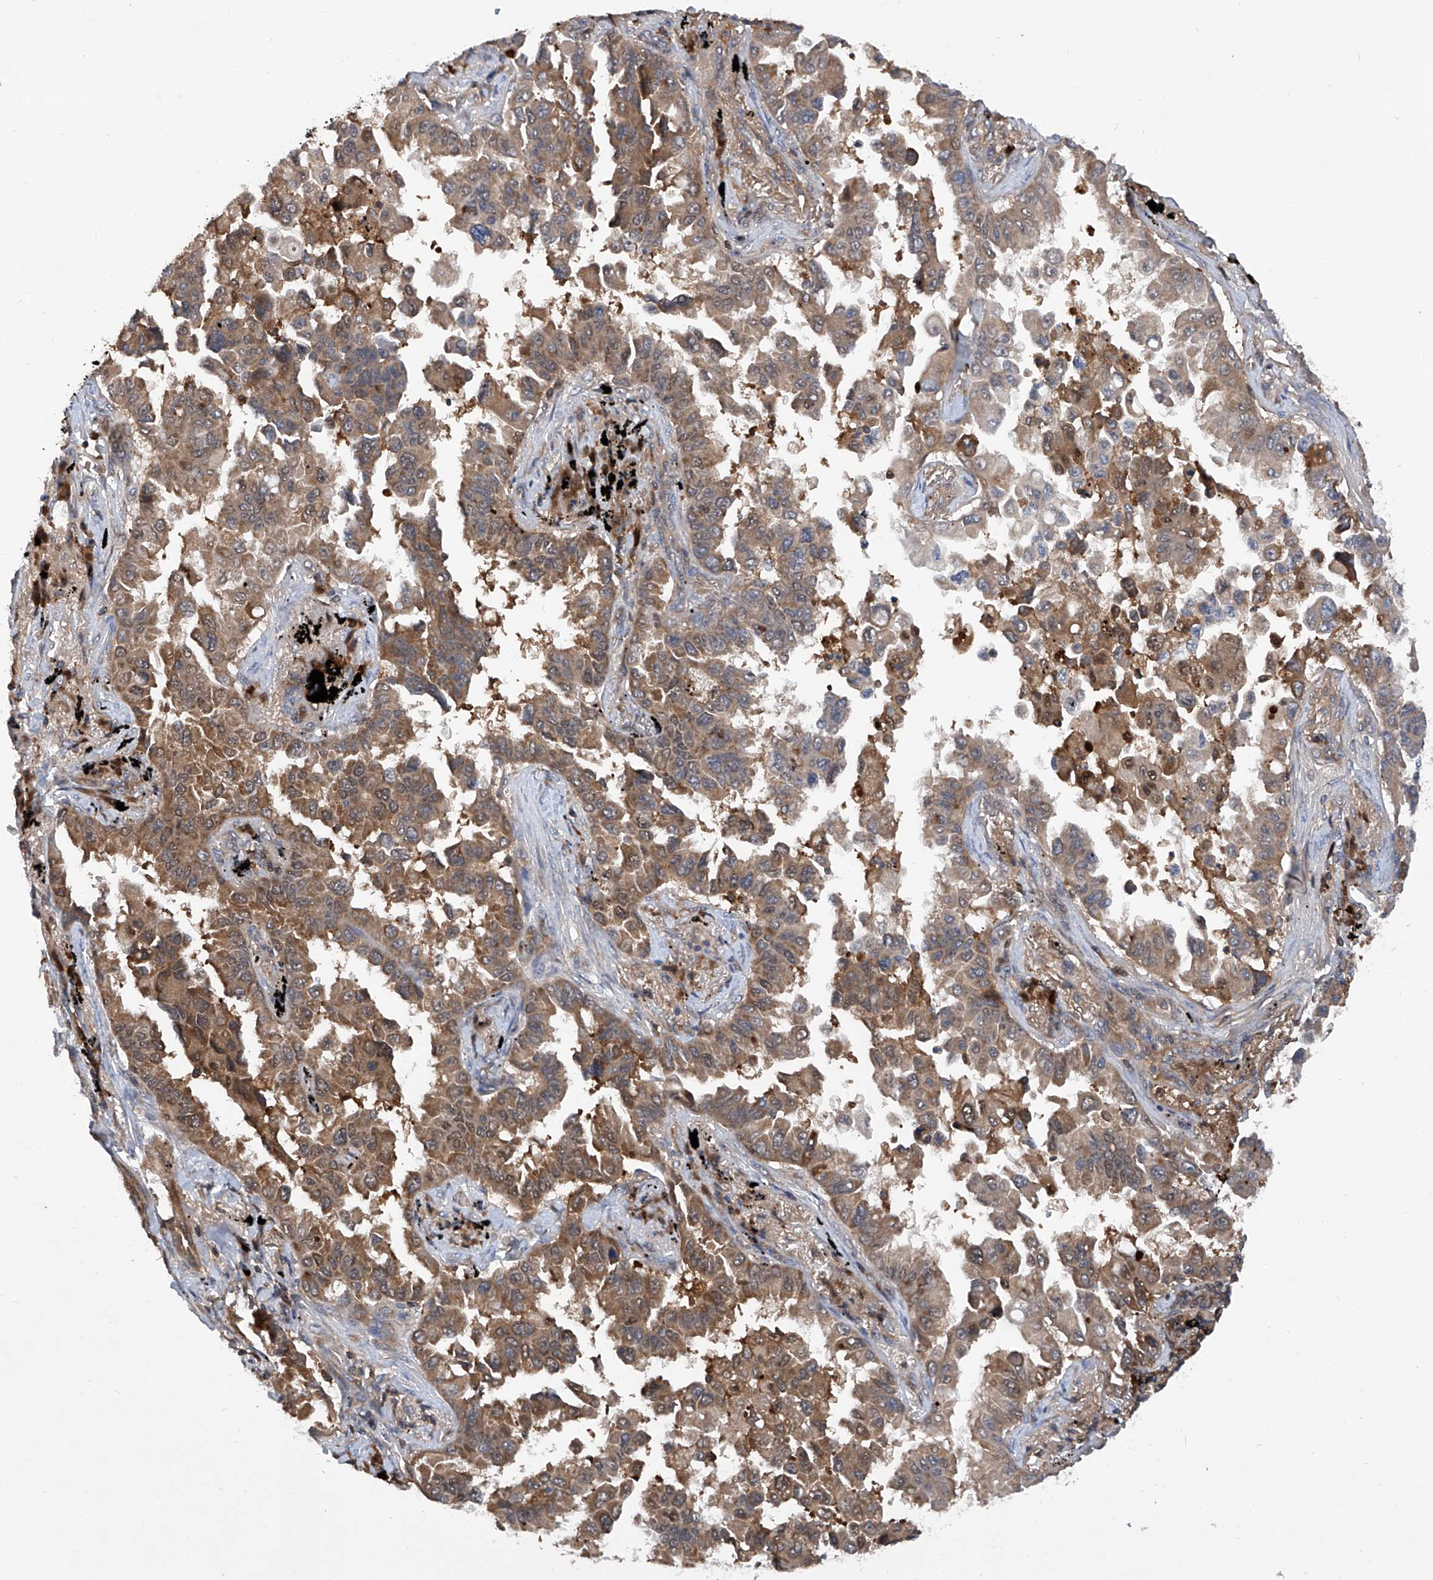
{"staining": {"intensity": "moderate", "quantity": ">75%", "location": "cytoplasmic/membranous"}, "tissue": "lung cancer", "cell_type": "Tumor cells", "image_type": "cancer", "snomed": [{"axis": "morphology", "description": "Adenocarcinoma, NOS"}, {"axis": "topography", "description": "Lung"}], "caption": "Immunohistochemical staining of human lung cancer (adenocarcinoma) shows medium levels of moderate cytoplasmic/membranous staining in approximately >75% of tumor cells. (Brightfield microscopy of DAB IHC at high magnification).", "gene": "ASCC3", "patient": {"sex": "female", "age": 67}}